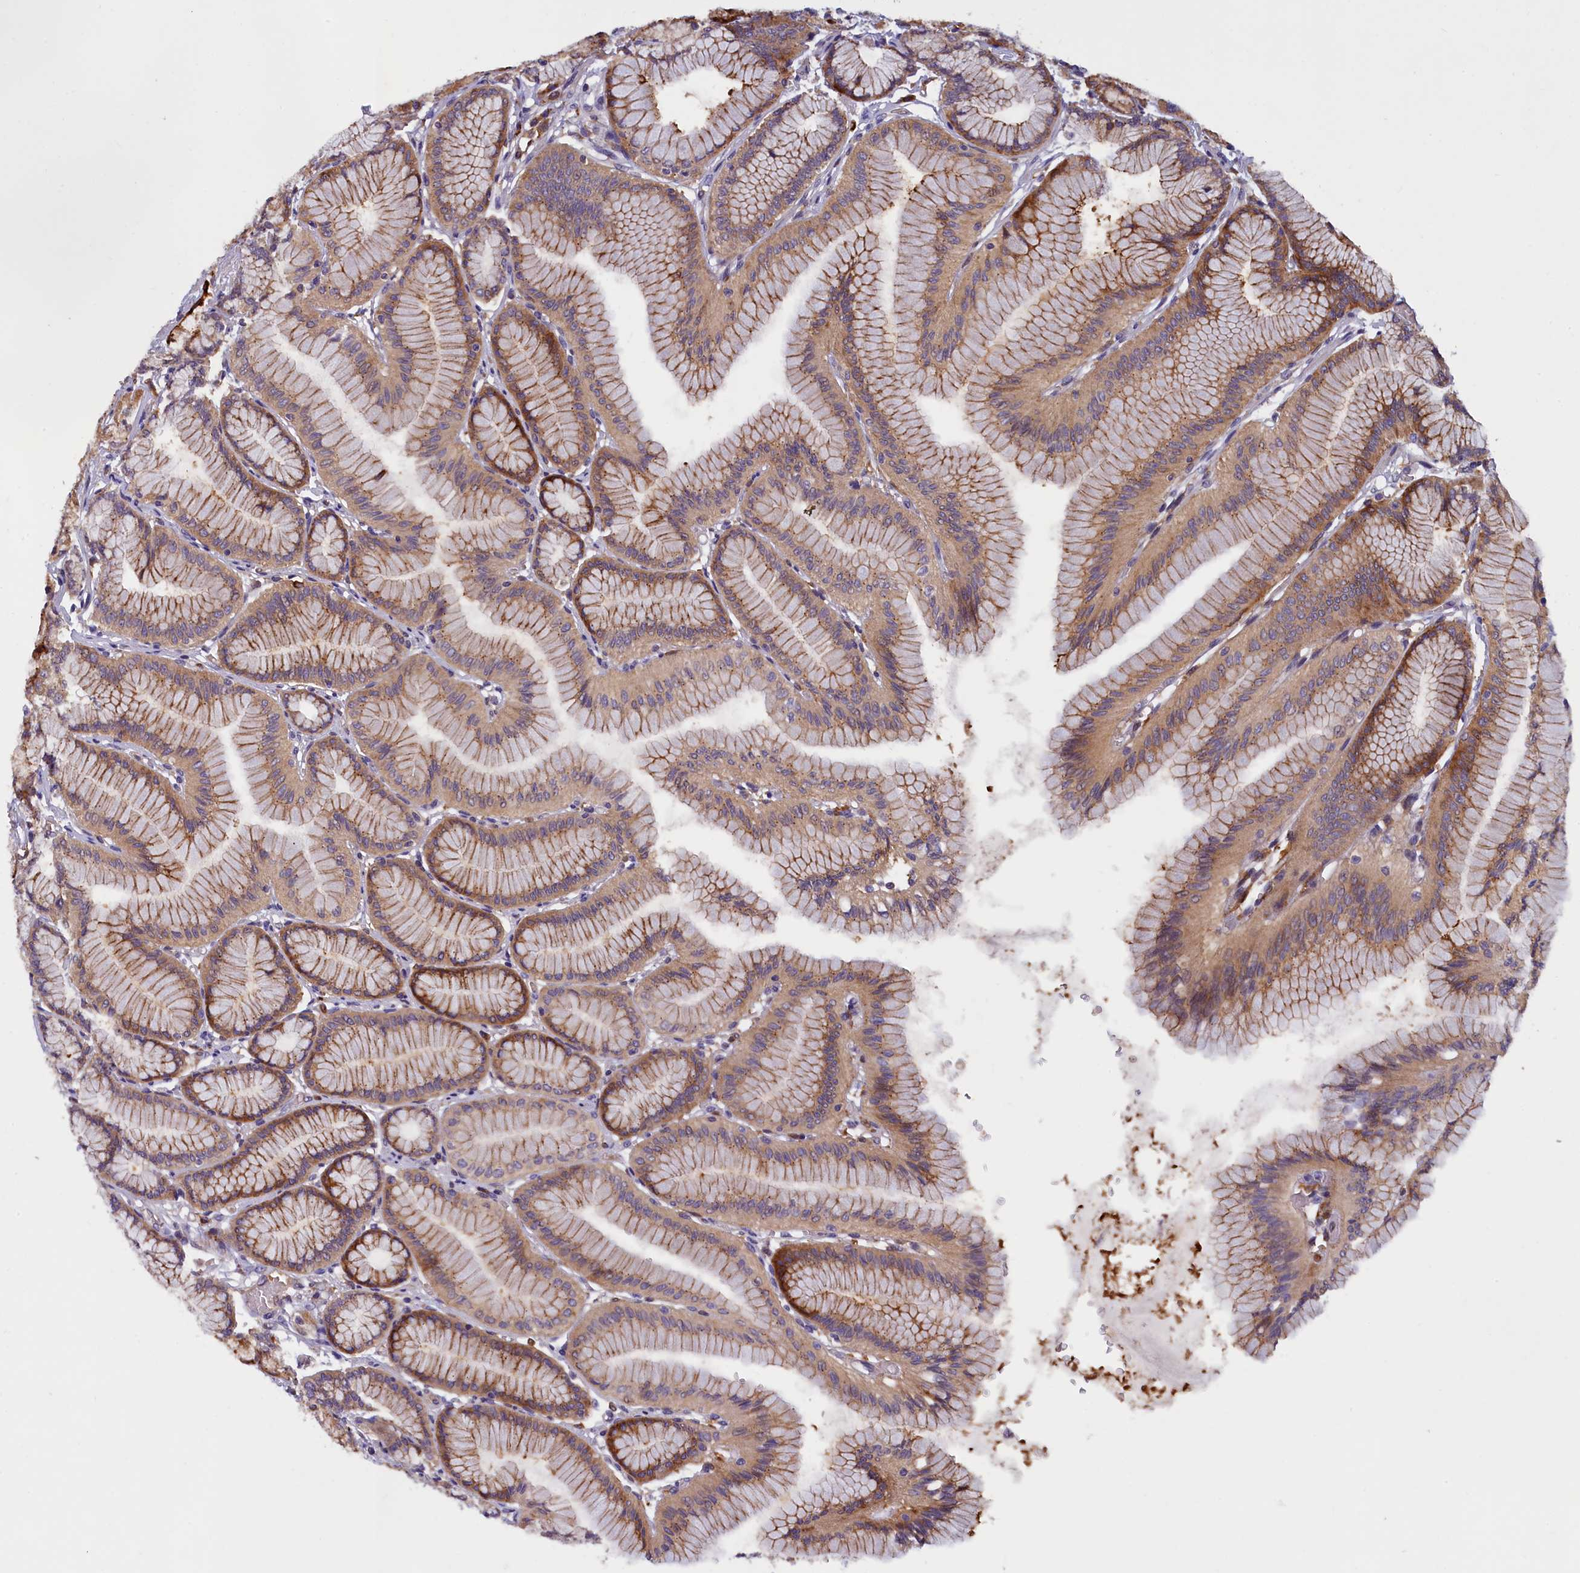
{"staining": {"intensity": "strong", "quantity": ">75%", "location": "cytoplasmic/membranous"}, "tissue": "stomach", "cell_type": "Glandular cells", "image_type": "normal", "snomed": [{"axis": "morphology", "description": "Normal tissue, NOS"}, {"axis": "morphology", "description": "Adenocarcinoma, NOS"}, {"axis": "morphology", "description": "Adenocarcinoma, High grade"}, {"axis": "topography", "description": "Stomach, upper"}, {"axis": "topography", "description": "Stomach"}], "caption": "IHC micrograph of normal stomach: human stomach stained using immunohistochemistry (IHC) reveals high levels of strong protein expression localized specifically in the cytoplasmic/membranous of glandular cells, appearing as a cytoplasmic/membranous brown color.", "gene": "NAIP", "patient": {"sex": "female", "age": 65}}